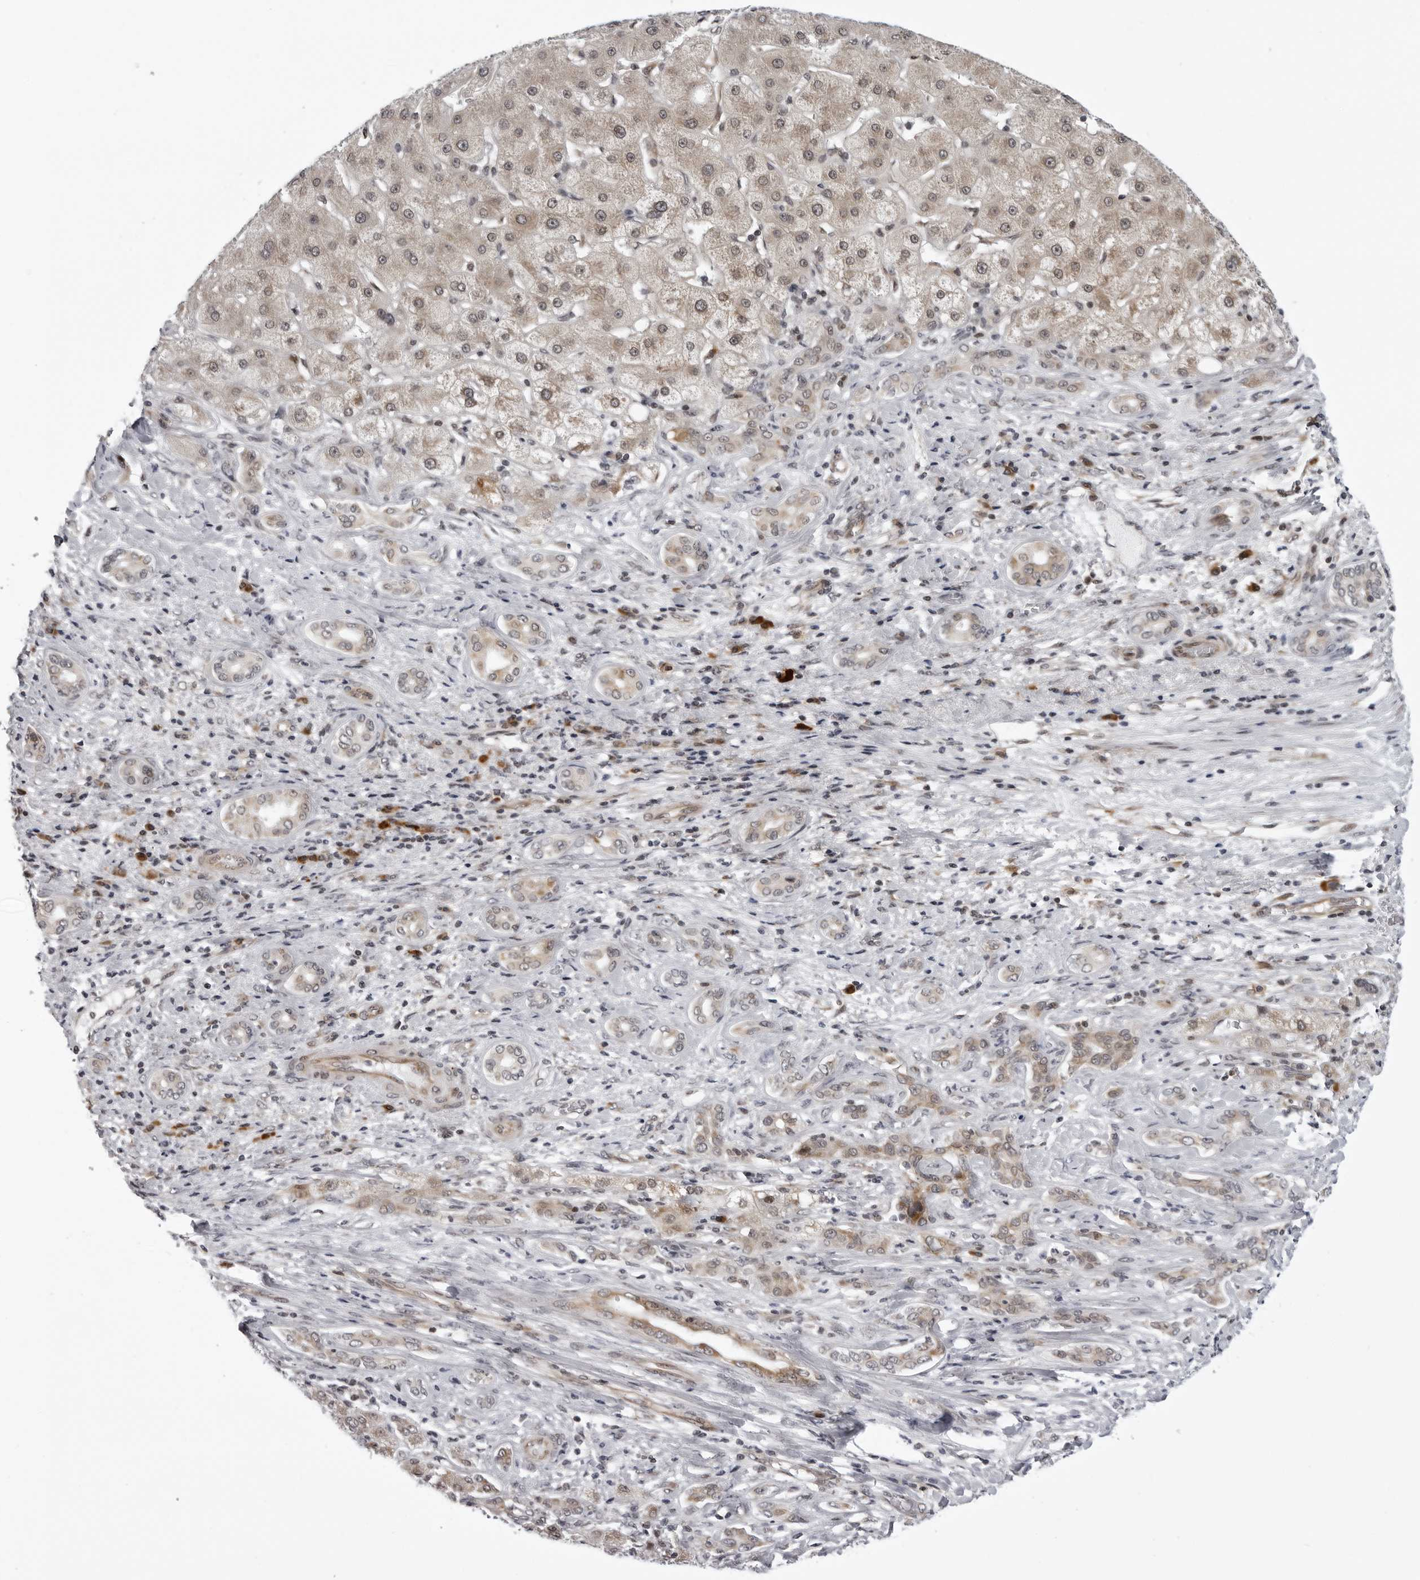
{"staining": {"intensity": "moderate", "quantity": ">75%", "location": "cytoplasmic/membranous"}, "tissue": "liver cancer", "cell_type": "Tumor cells", "image_type": "cancer", "snomed": [{"axis": "morphology", "description": "Carcinoma, Hepatocellular, NOS"}, {"axis": "topography", "description": "Liver"}], "caption": "Immunohistochemistry (IHC) of liver cancer demonstrates medium levels of moderate cytoplasmic/membranous positivity in about >75% of tumor cells.", "gene": "GCSAML", "patient": {"sex": "male", "age": 65}}